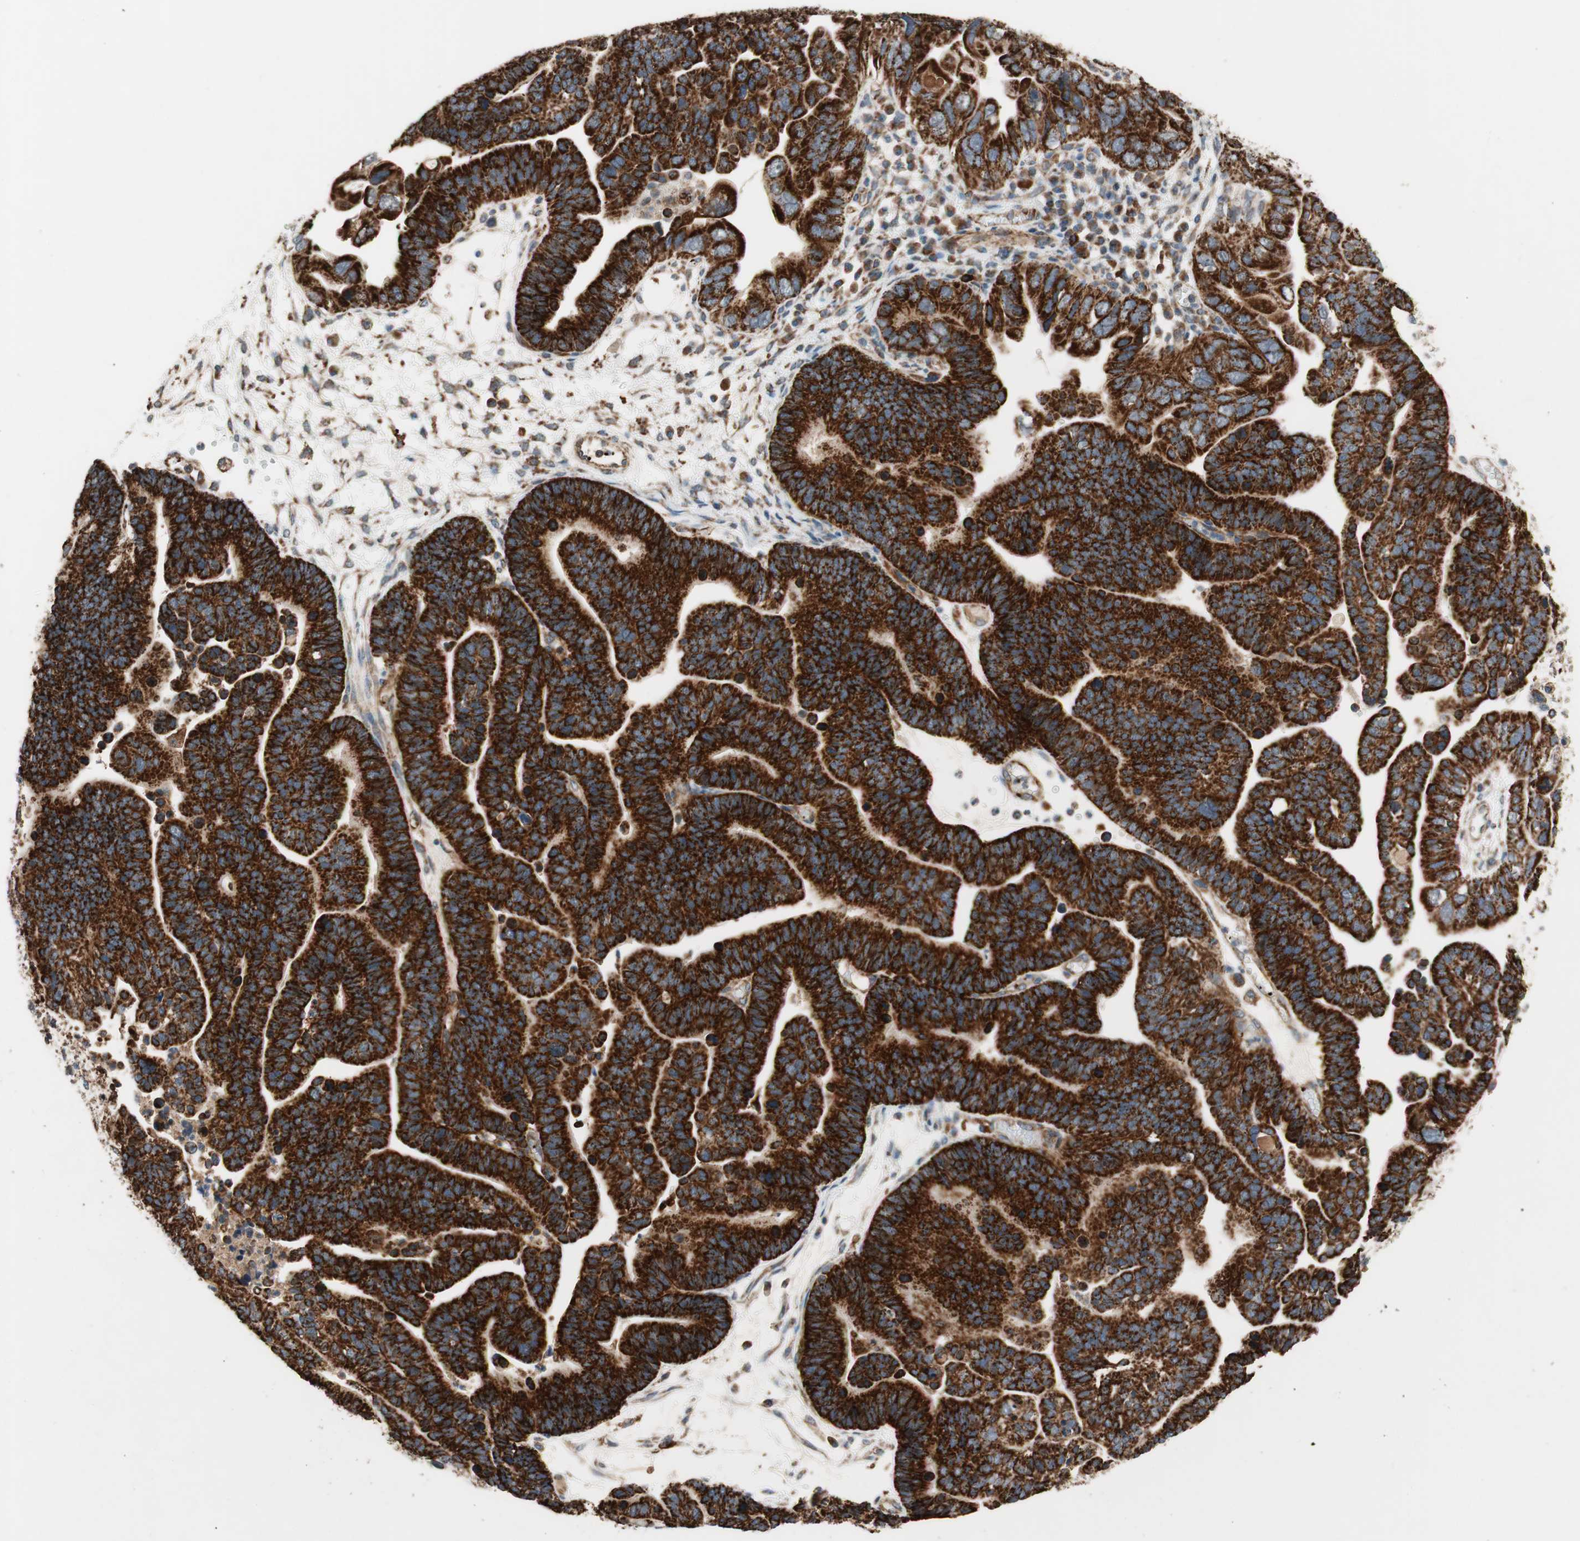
{"staining": {"intensity": "strong", "quantity": ">75%", "location": "cytoplasmic/membranous"}, "tissue": "ovarian cancer", "cell_type": "Tumor cells", "image_type": "cancer", "snomed": [{"axis": "morphology", "description": "Cystadenocarcinoma, serous, NOS"}, {"axis": "topography", "description": "Ovary"}], "caption": "Protein staining of ovarian cancer tissue displays strong cytoplasmic/membranous expression in approximately >75% of tumor cells.", "gene": "AKAP1", "patient": {"sex": "female", "age": 56}}